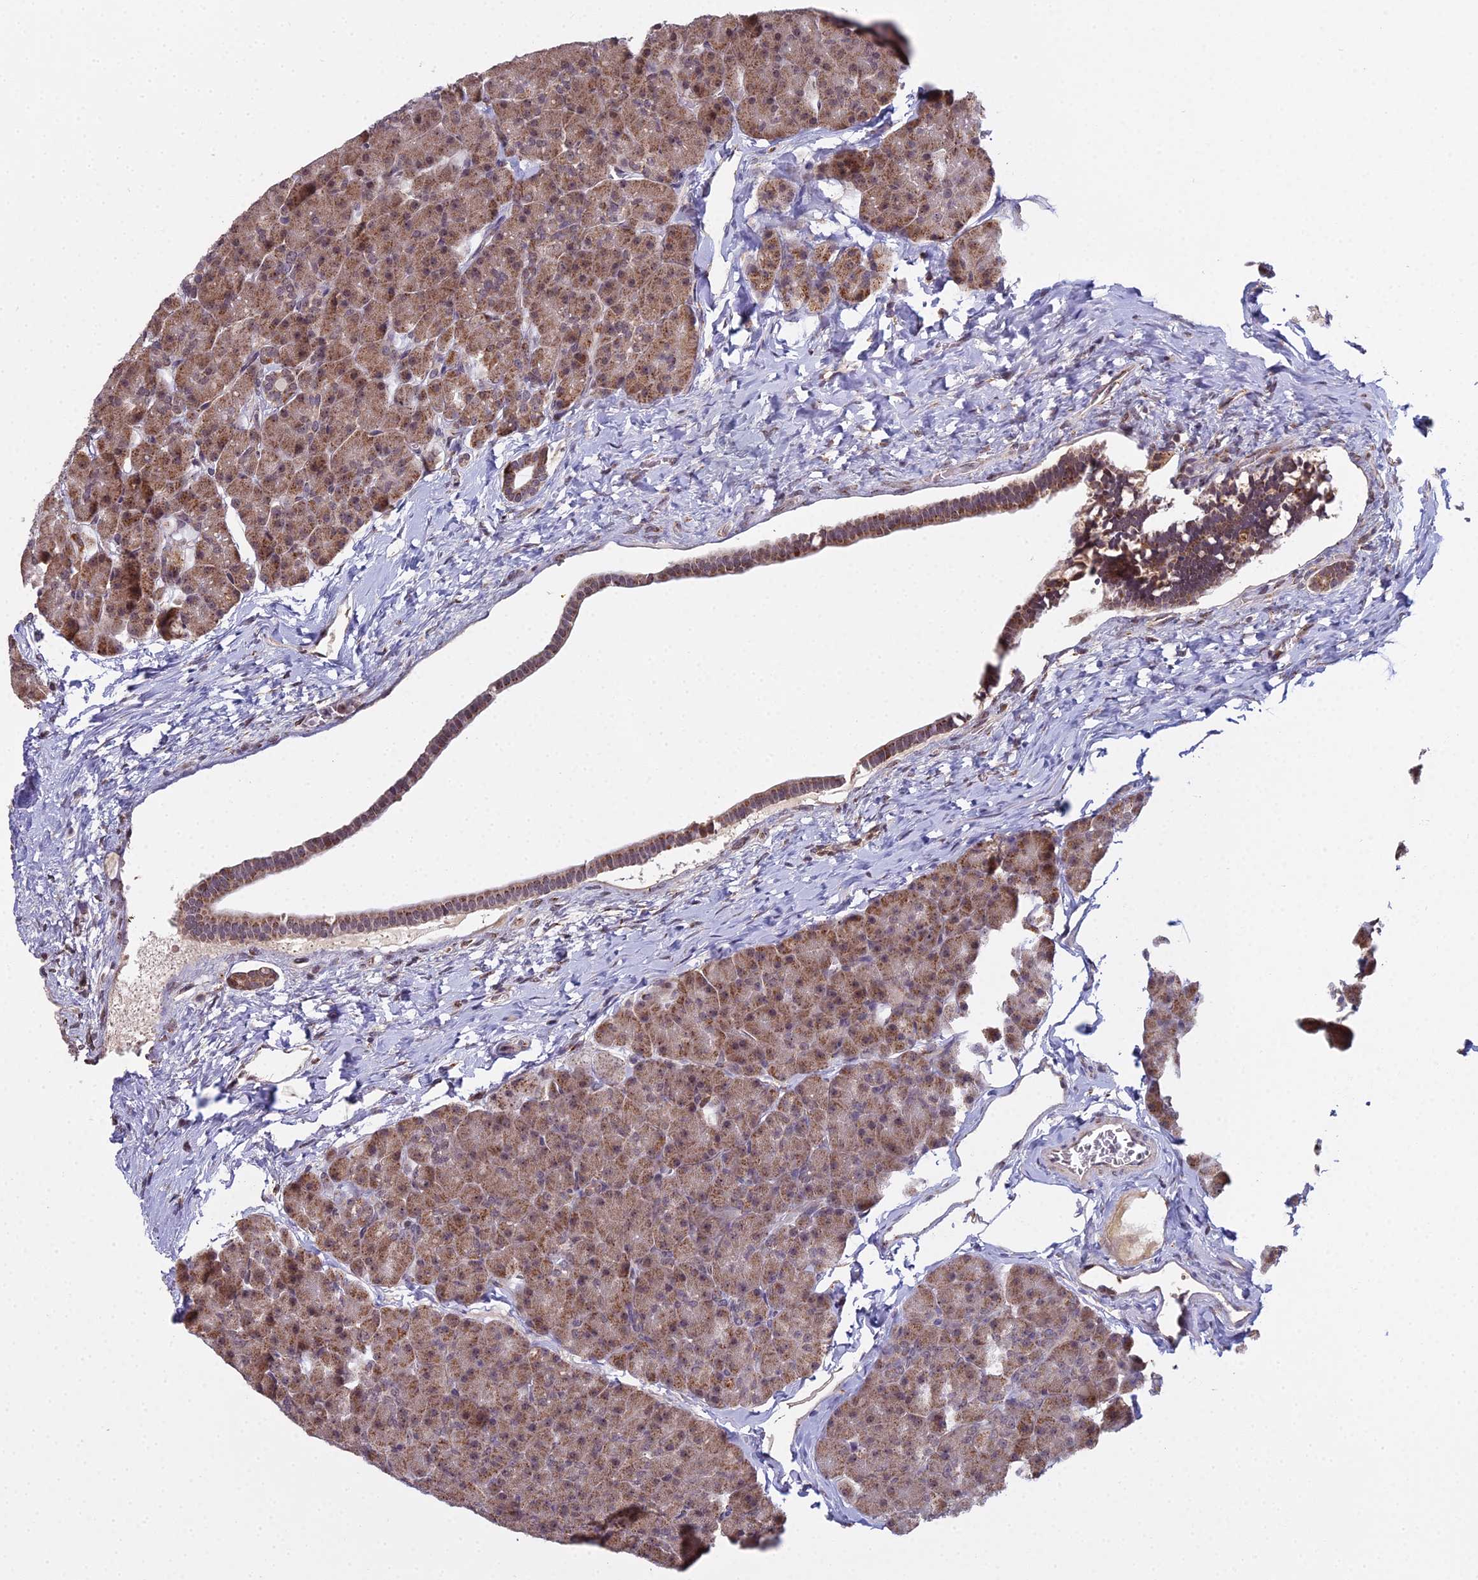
{"staining": {"intensity": "moderate", "quantity": ">75%", "location": "cytoplasmic/membranous,nuclear"}, "tissue": "pancreas", "cell_type": "Exocrine glandular cells", "image_type": "normal", "snomed": [{"axis": "morphology", "description": "Normal tissue, NOS"}, {"axis": "topography", "description": "Pancreas"}], "caption": "An immunohistochemistry photomicrograph of benign tissue is shown. Protein staining in brown labels moderate cytoplasmic/membranous,nuclear positivity in pancreas within exocrine glandular cells. (DAB (3,3'-diaminobenzidine) IHC, brown staining for protein, blue staining for nuclei).", "gene": "MEOX1", "patient": {"sex": "male", "age": 36}}